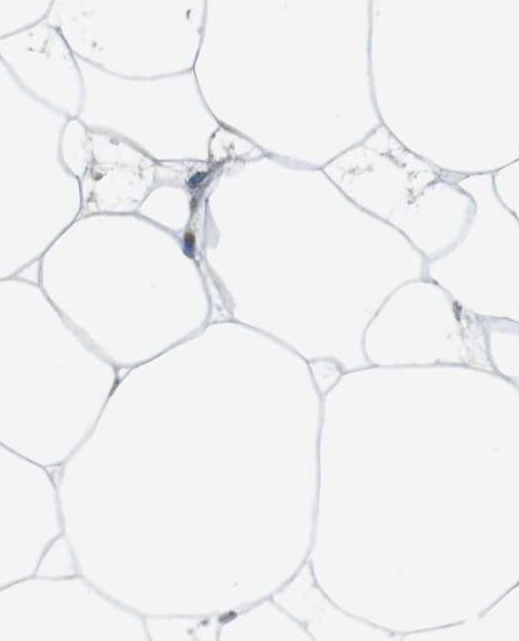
{"staining": {"intensity": "negative", "quantity": "none", "location": "none"}, "tissue": "adipose tissue", "cell_type": "Adipocytes", "image_type": "normal", "snomed": [{"axis": "morphology", "description": "Normal tissue, NOS"}, {"axis": "morphology", "description": "Duct carcinoma"}, {"axis": "topography", "description": "Breast"}, {"axis": "topography", "description": "Adipose tissue"}], "caption": "Immunohistochemical staining of normal human adipose tissue shows no significant positivity in adipocytes. (DAB (3,3'-diaminobenzidine) immunohistochemistry (IHC) visualized using brightfield microscopy, high magnification).", "gene": "CLDN7", "patient": {"sex": "female", "age": 37}}